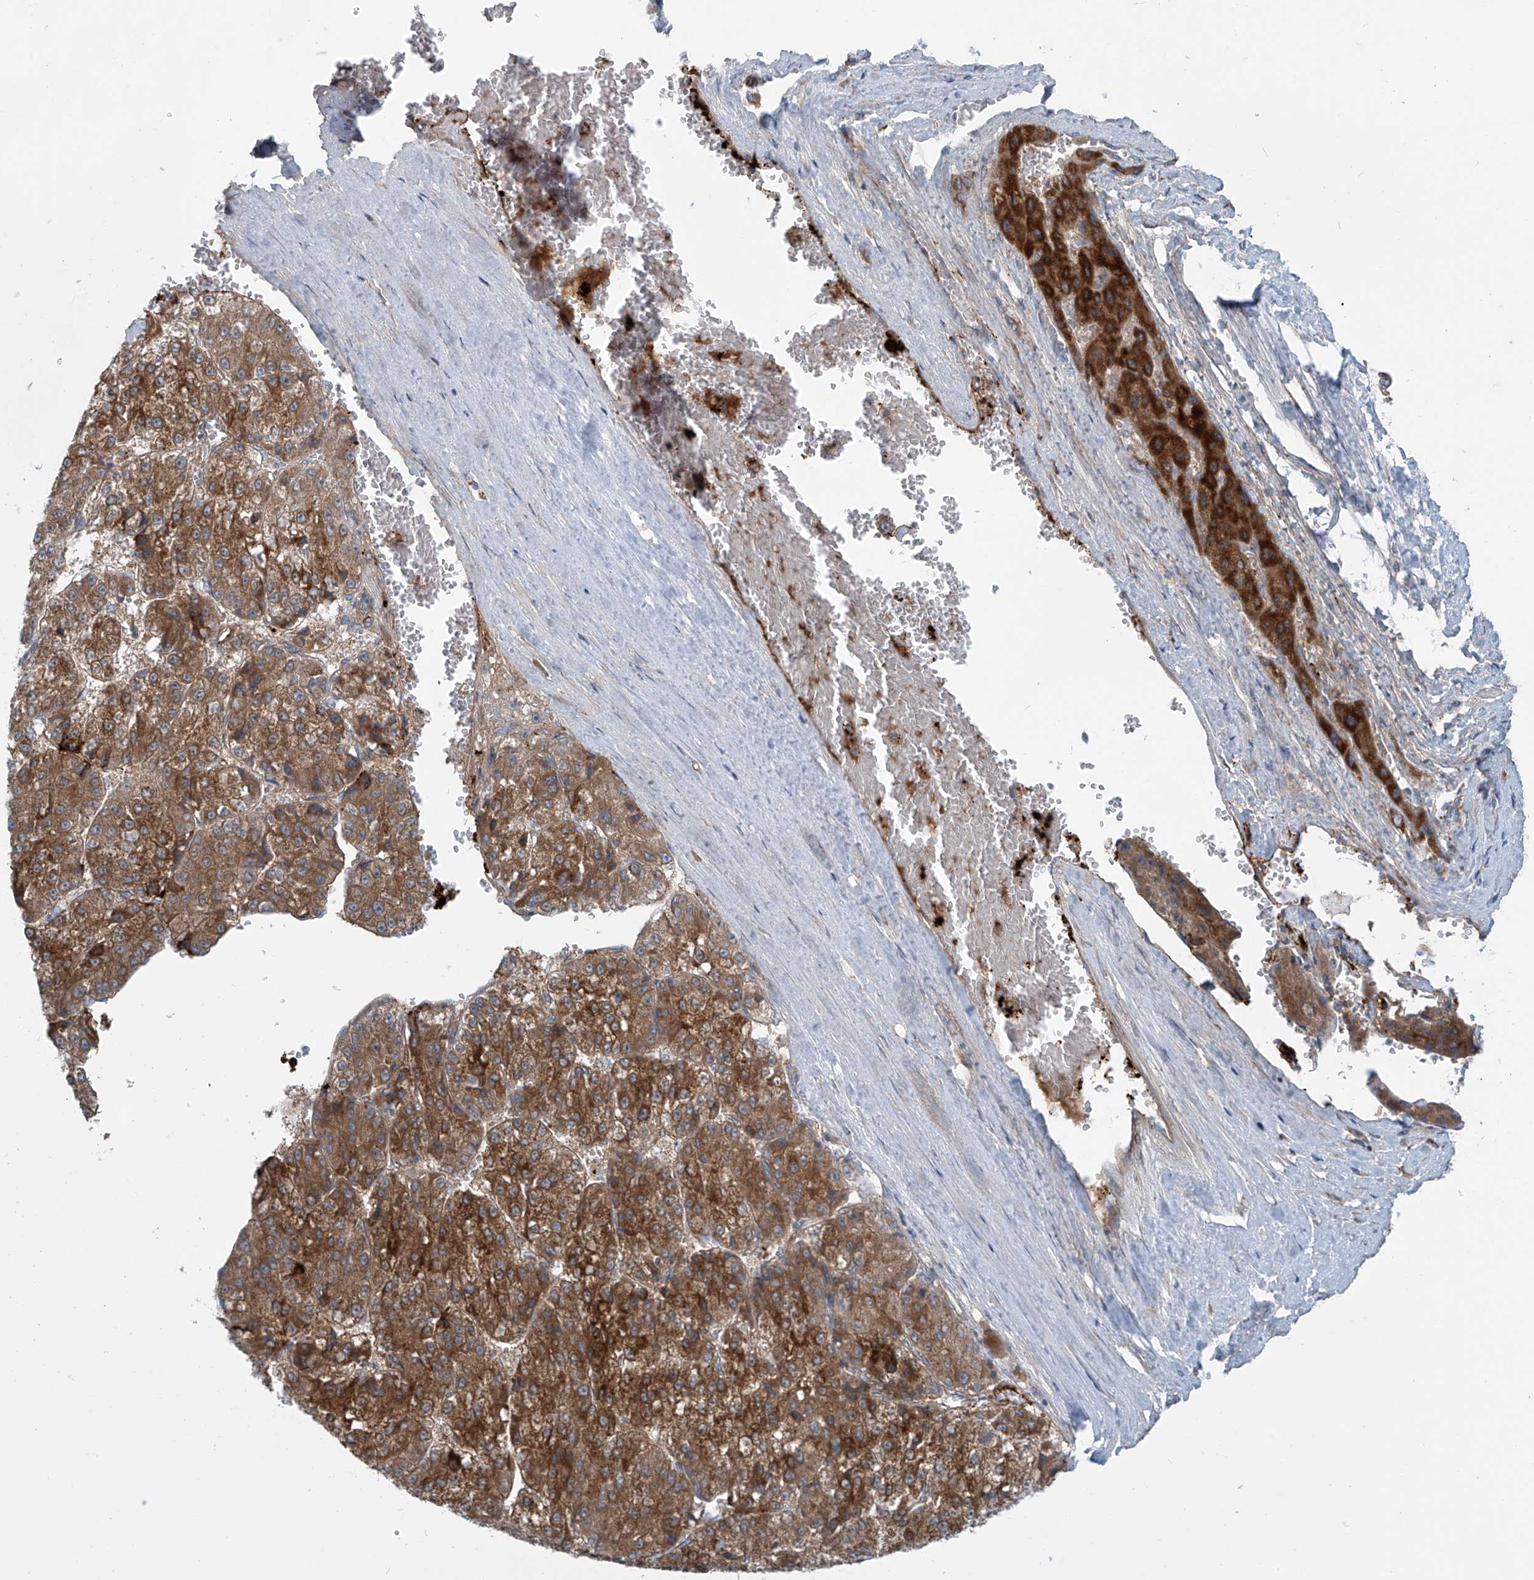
{"staining": {"intensity": "moderate", "quantity": ">75%", "location": "cytoplasmic/membranous"}, "tissue": "liver cancer", "cell_type": "Tumor cells", "image_type": "cancer", "snomed": [{"axis": "morphology", "description": "Carcinoma, Hepatocellular, NOS"}, {"axis": "topography", "description": "Liver"}], "caption": "The micrograph reveals staining of liver hepatocellular carcinoma, revealing moderate cytoplasmic/membranous protein positivity (brown color) within tumor cells.", "gene": "LZTS3", "patient": {"sex": "female", "age": 73}}